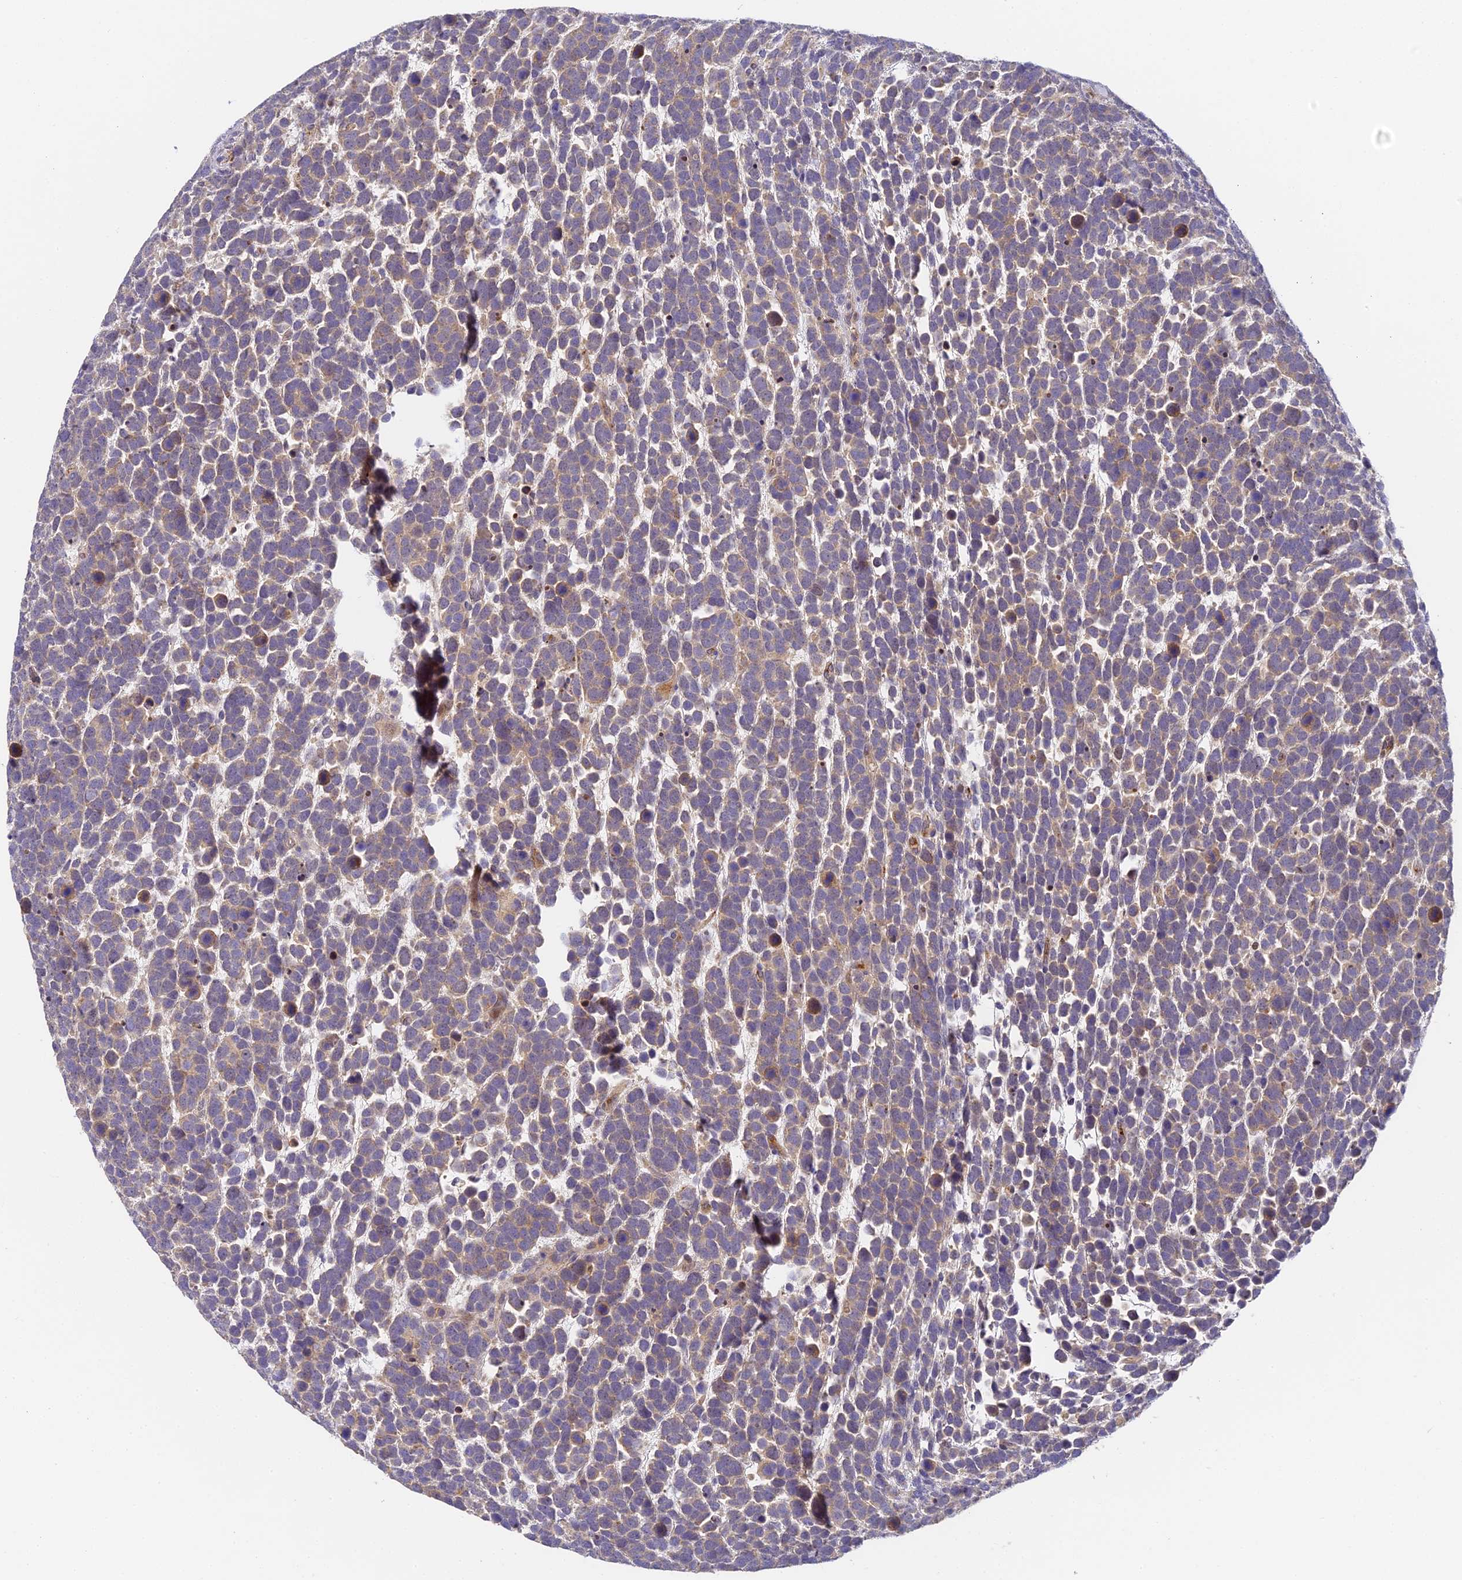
{"staining": {"intensity": "weak", "quantity": "25%-75%", "location": "cytoplasmic/membranous"}, "tissue": "urothelial cancer", "cell_type": "Tumor cells", "image_type": "cancer", "snomed": [{"axis": "morphology", "description": "Urothelial carcinoma, High grade"}, {"axis": "topography", "description": "Urinary bladder"}], "caption": "This is an image of immunohistochemistry (IHC) staining of urothelial cancer, which shows weak staining in the cytoplasmic/membranous of tumor cells.", "gene": "DNAAF10", "patient": {"sex": "female", "age": 82}}